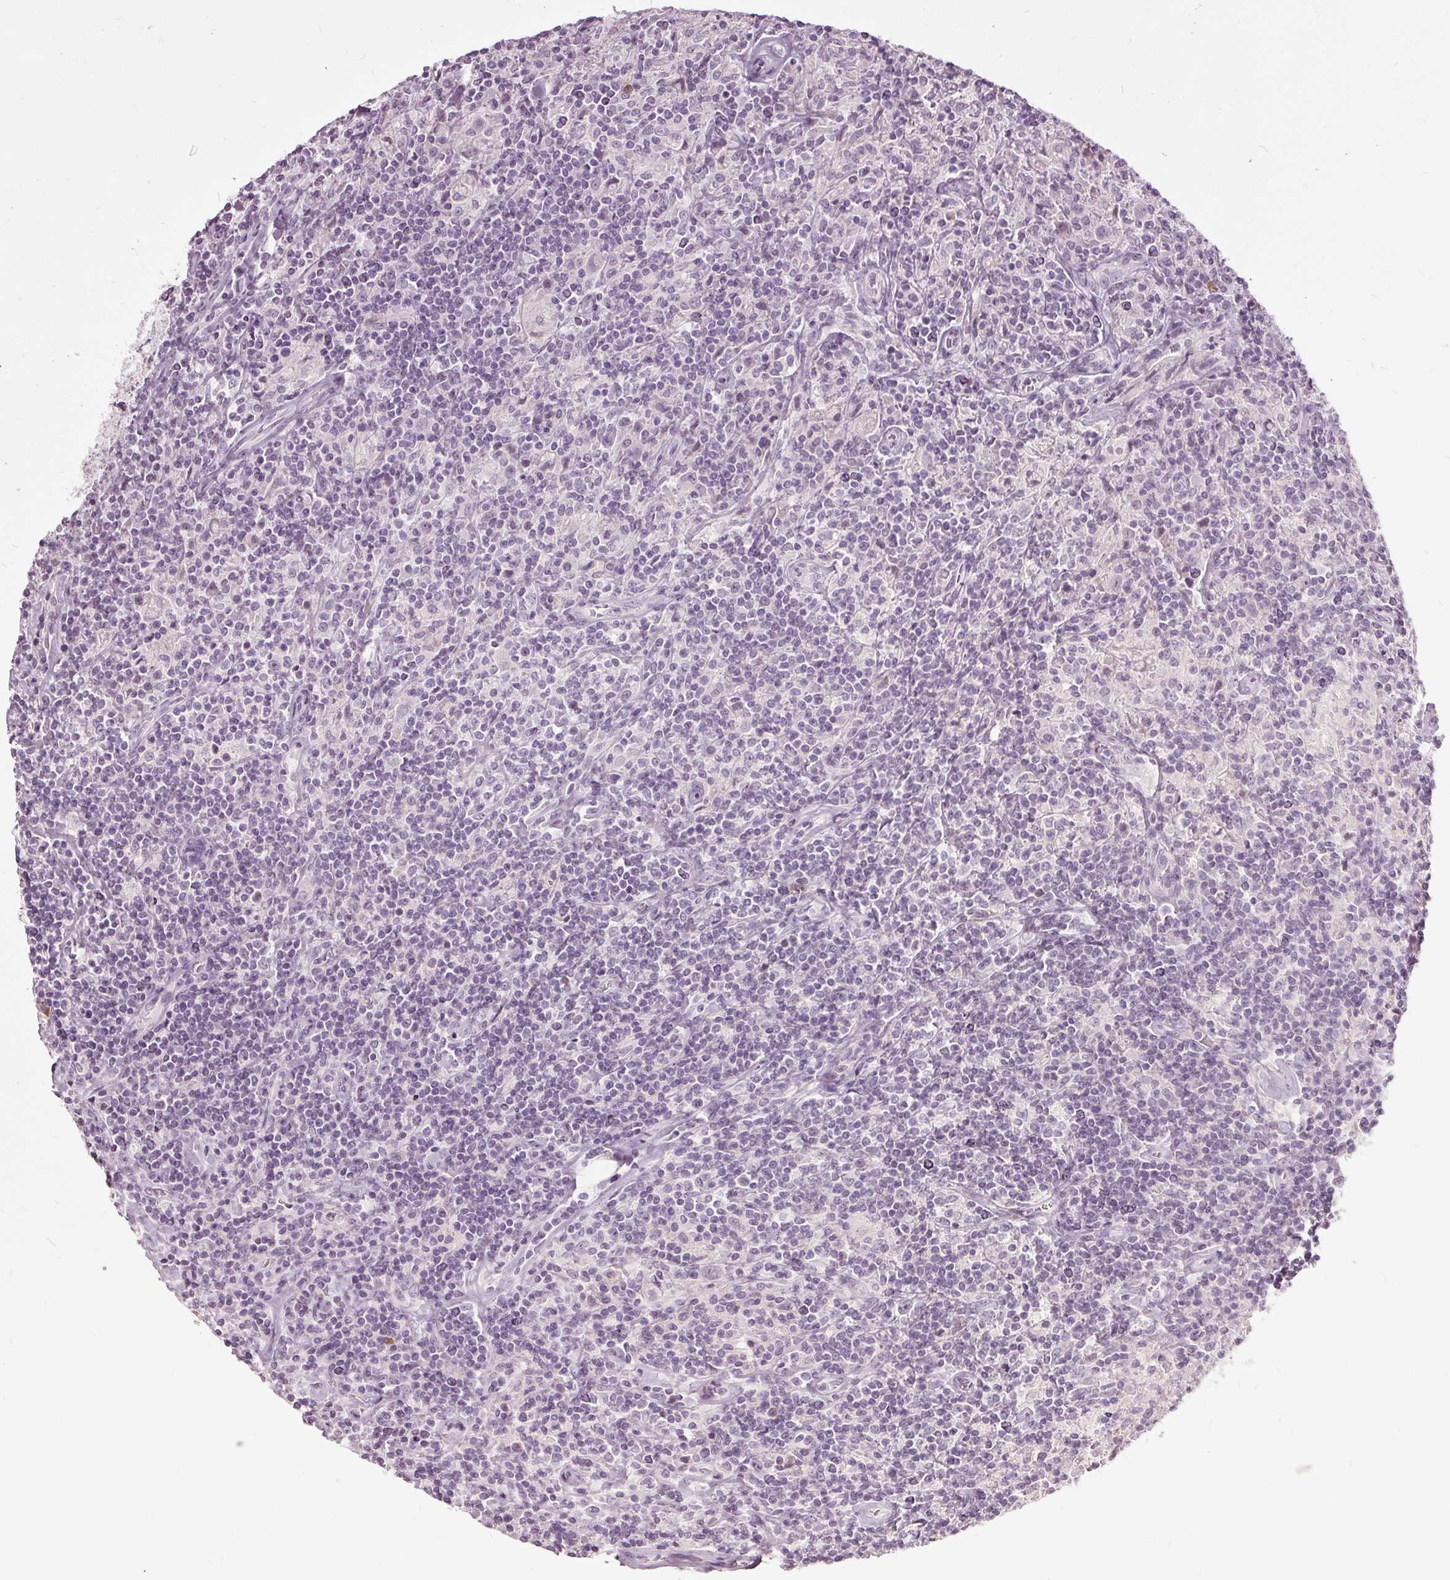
{"staining": {"intensity": "negative", "quantity": "none", "location": "none"}, "tissue": "lymphoma", "cell_type": "Tumor cells", "image_type": "cancer", "snomed": [{"axis": "morphology", "description": "Hodgkin's disease, NOS"}, {"axis": "topography", "description": "Lymph node"}], "caption": "An image of human lymphoma is negative for staining in tumor cells. (DAB IHC visualized using brightfield microscopy, high magnification).", "gene": "CXCL16", "patient": {"sex": "male", "age": 70}}